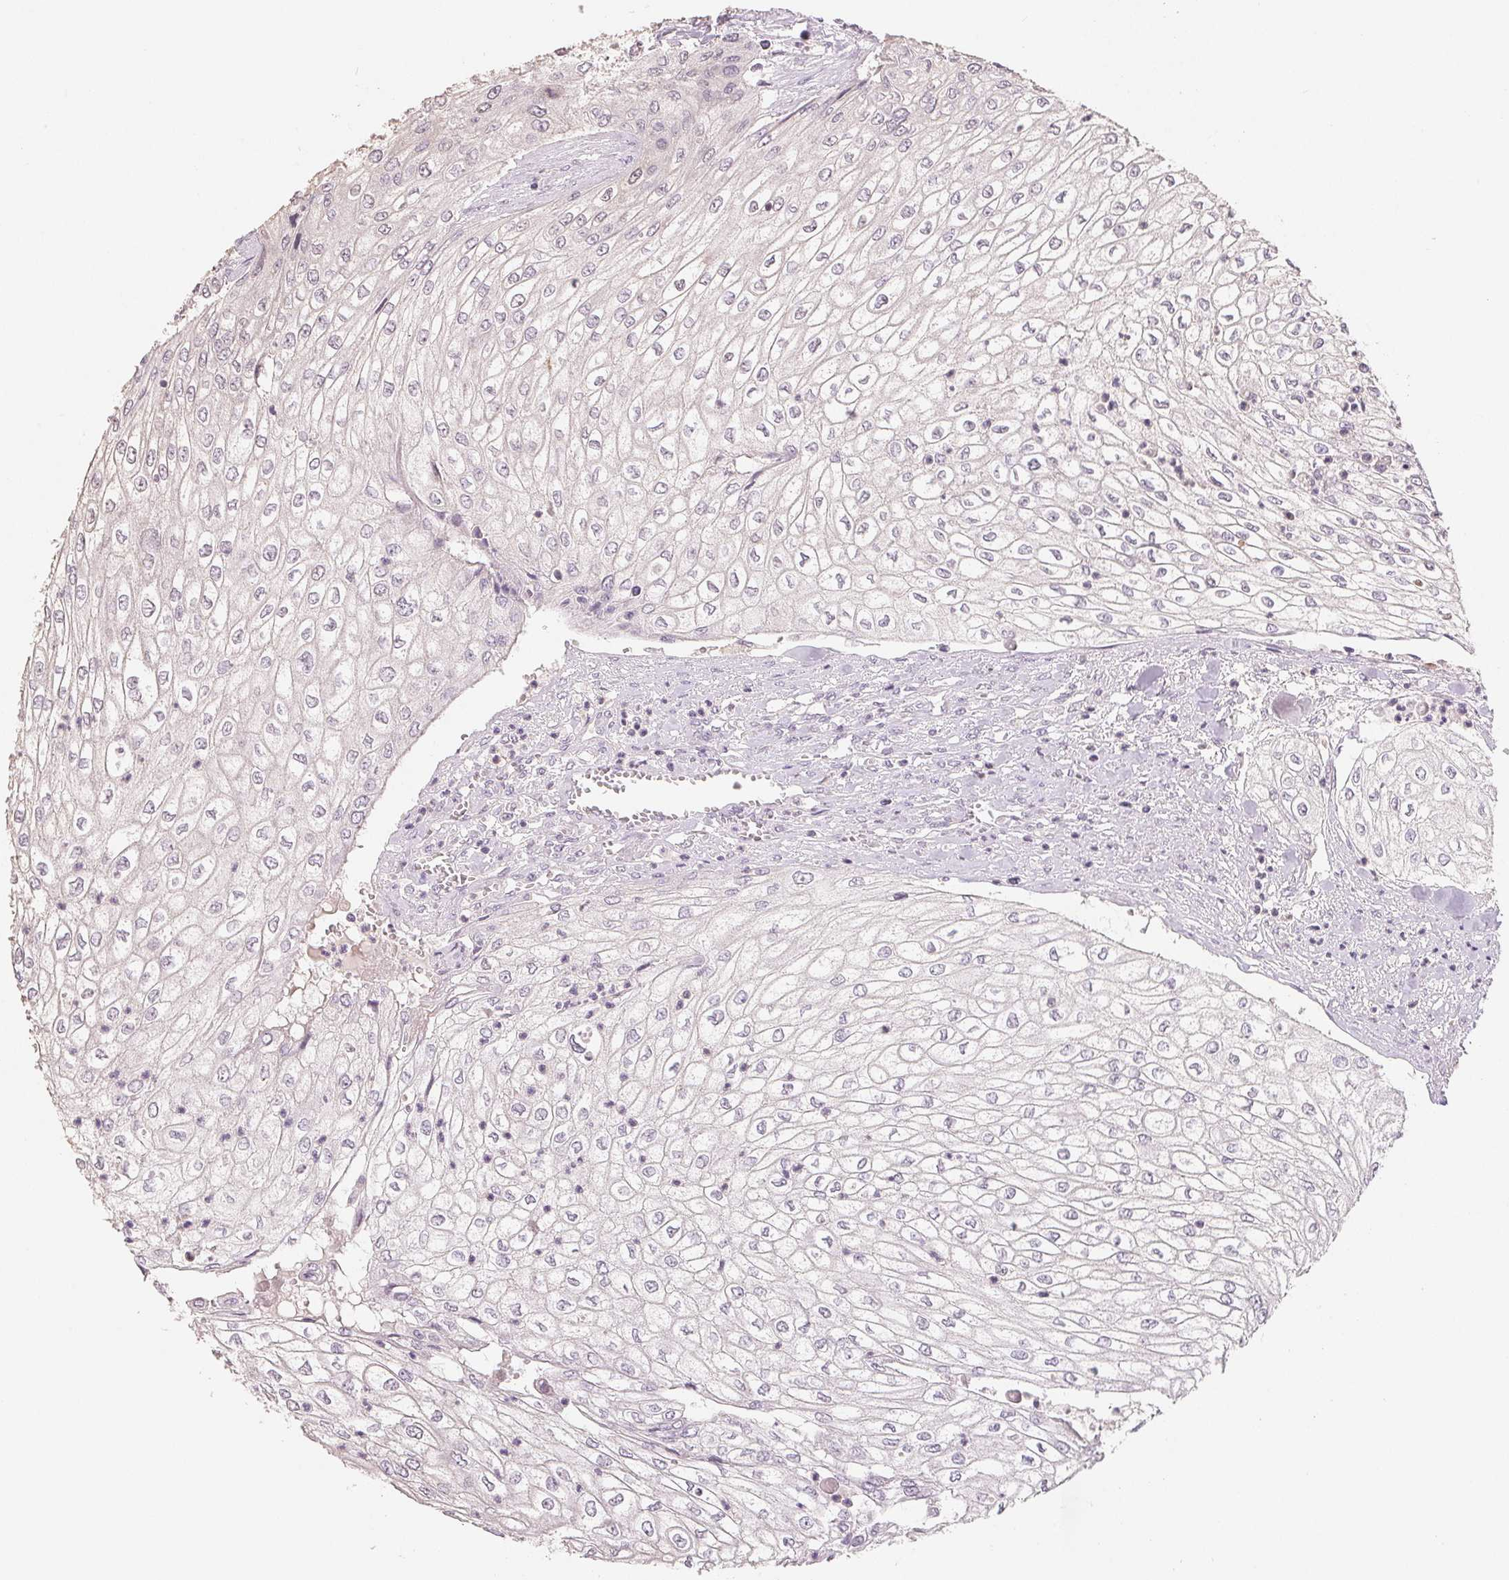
{"staining": {"intensity": "negative", "quantity": "none", "location": "none"}, "tissue": "urothelial cancer", "cell_type": "Tumor cells", "image_type": "cancer", "snomed": [{"axis": "morphology", "description": "Urothelial carcinoma, High grade"}, {"axis": "topography", "description": "Urinary bladder"}], "caption": "High magnification brightfield microscopy of urothelial cancer stained with DAB (brown) and counterstained with hematoxylin (blue): tumor cells show no significant positivity.", "gene": "AQP8", "patient": {"sex": "male", "age": 62}}